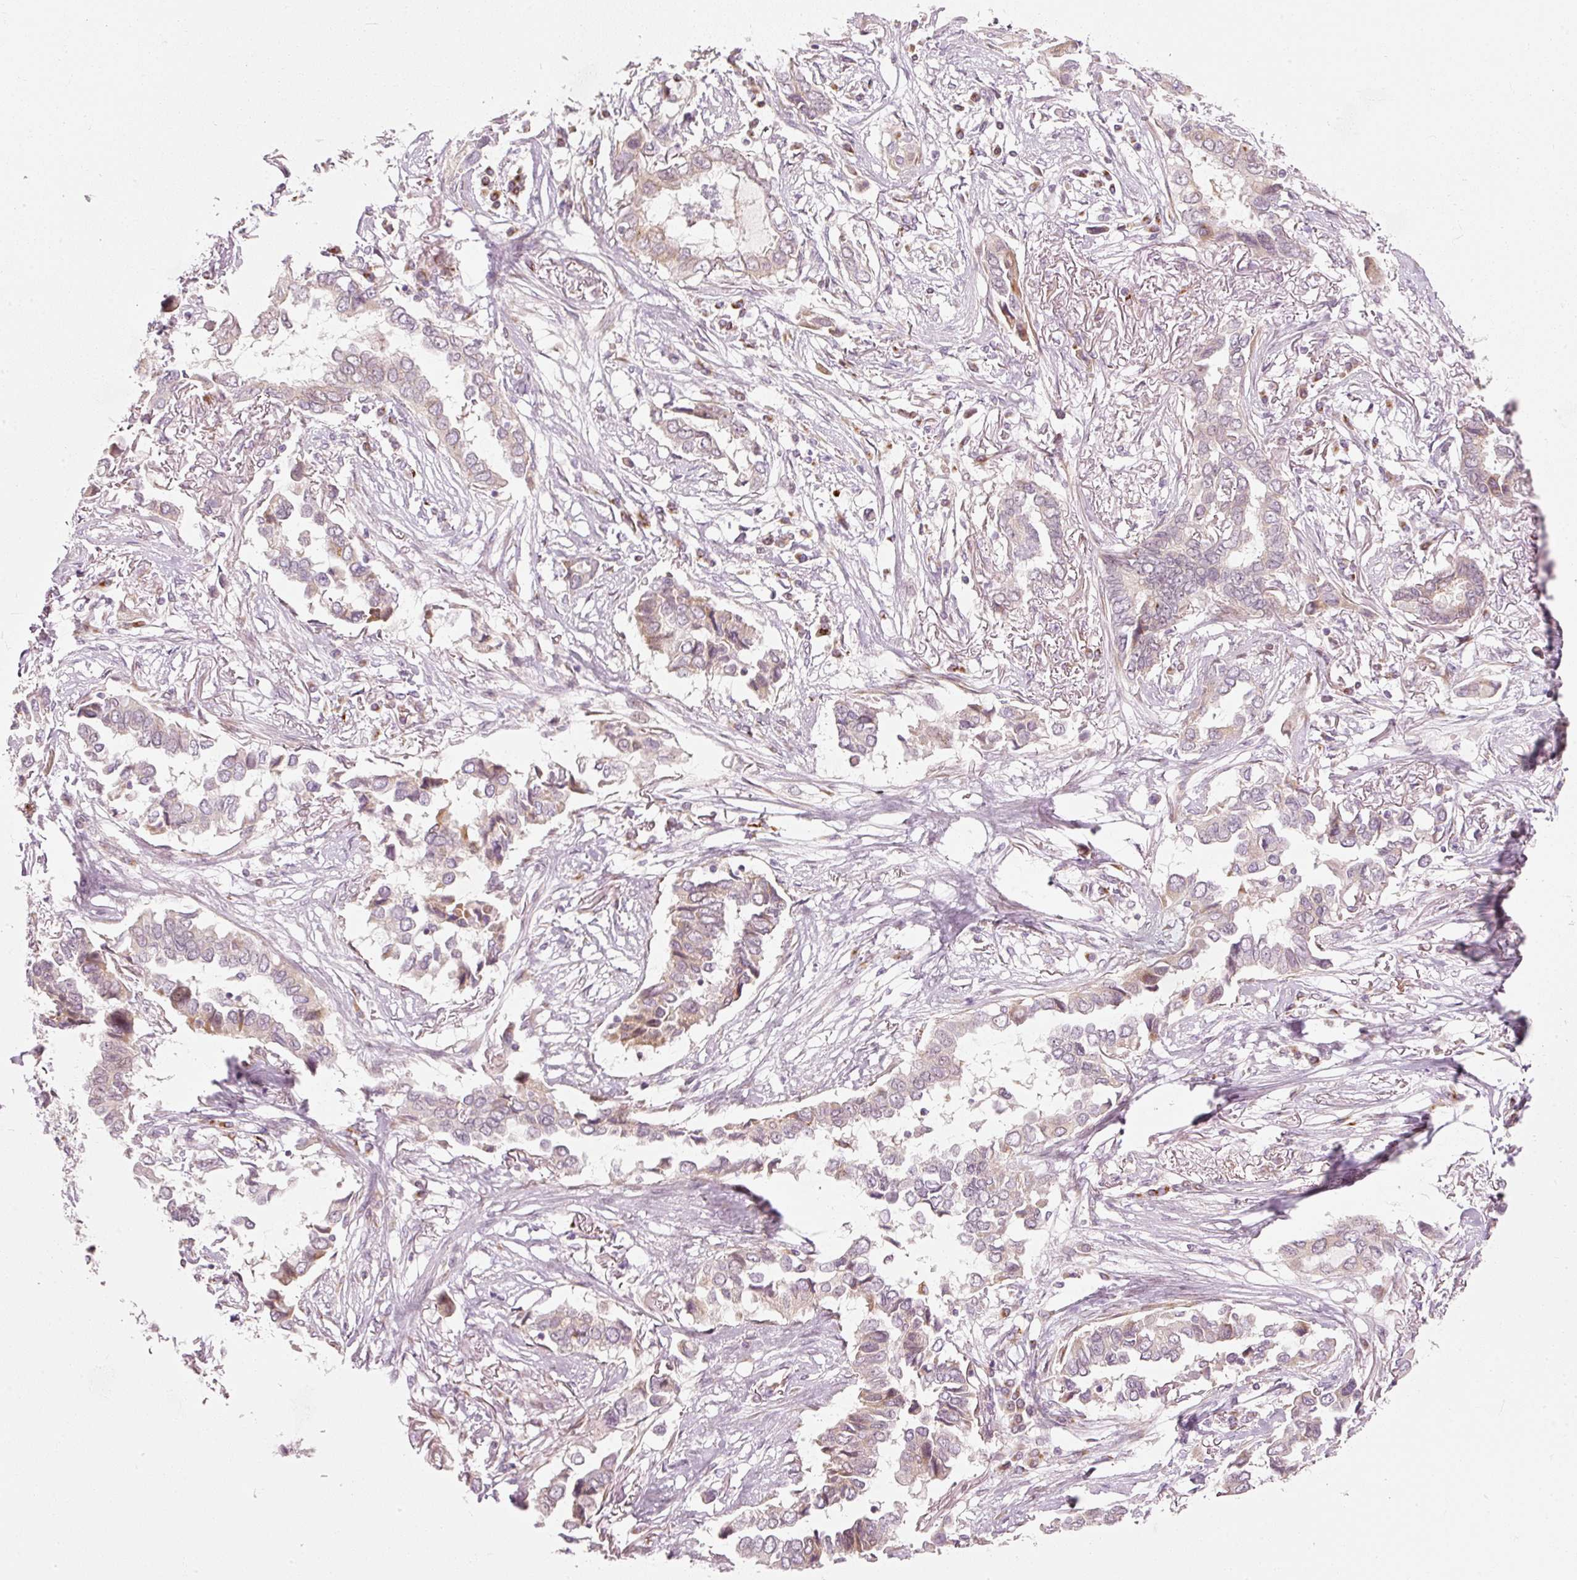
{"staining": {"intensity": "moderate", "quantity": "<25%", "location": "cytoplasmic/membranous"}, "tissue": "lung cancer", "cell_type": "Tumor cells", "image_type": "cancer", "snomed": [{"axis": "morphology", "description": "Adenocarcinoma, NOS"}, {"axis": "topography", "description": "Lung"}], "caption": "Tumor cells display low levels of moderate cytoplasmic/membranous staining in approximately <25% of cells in human lung adenocarcinoma.", "gene": "SLC20A1", "patient": {"sex": "female", "age": 76}}